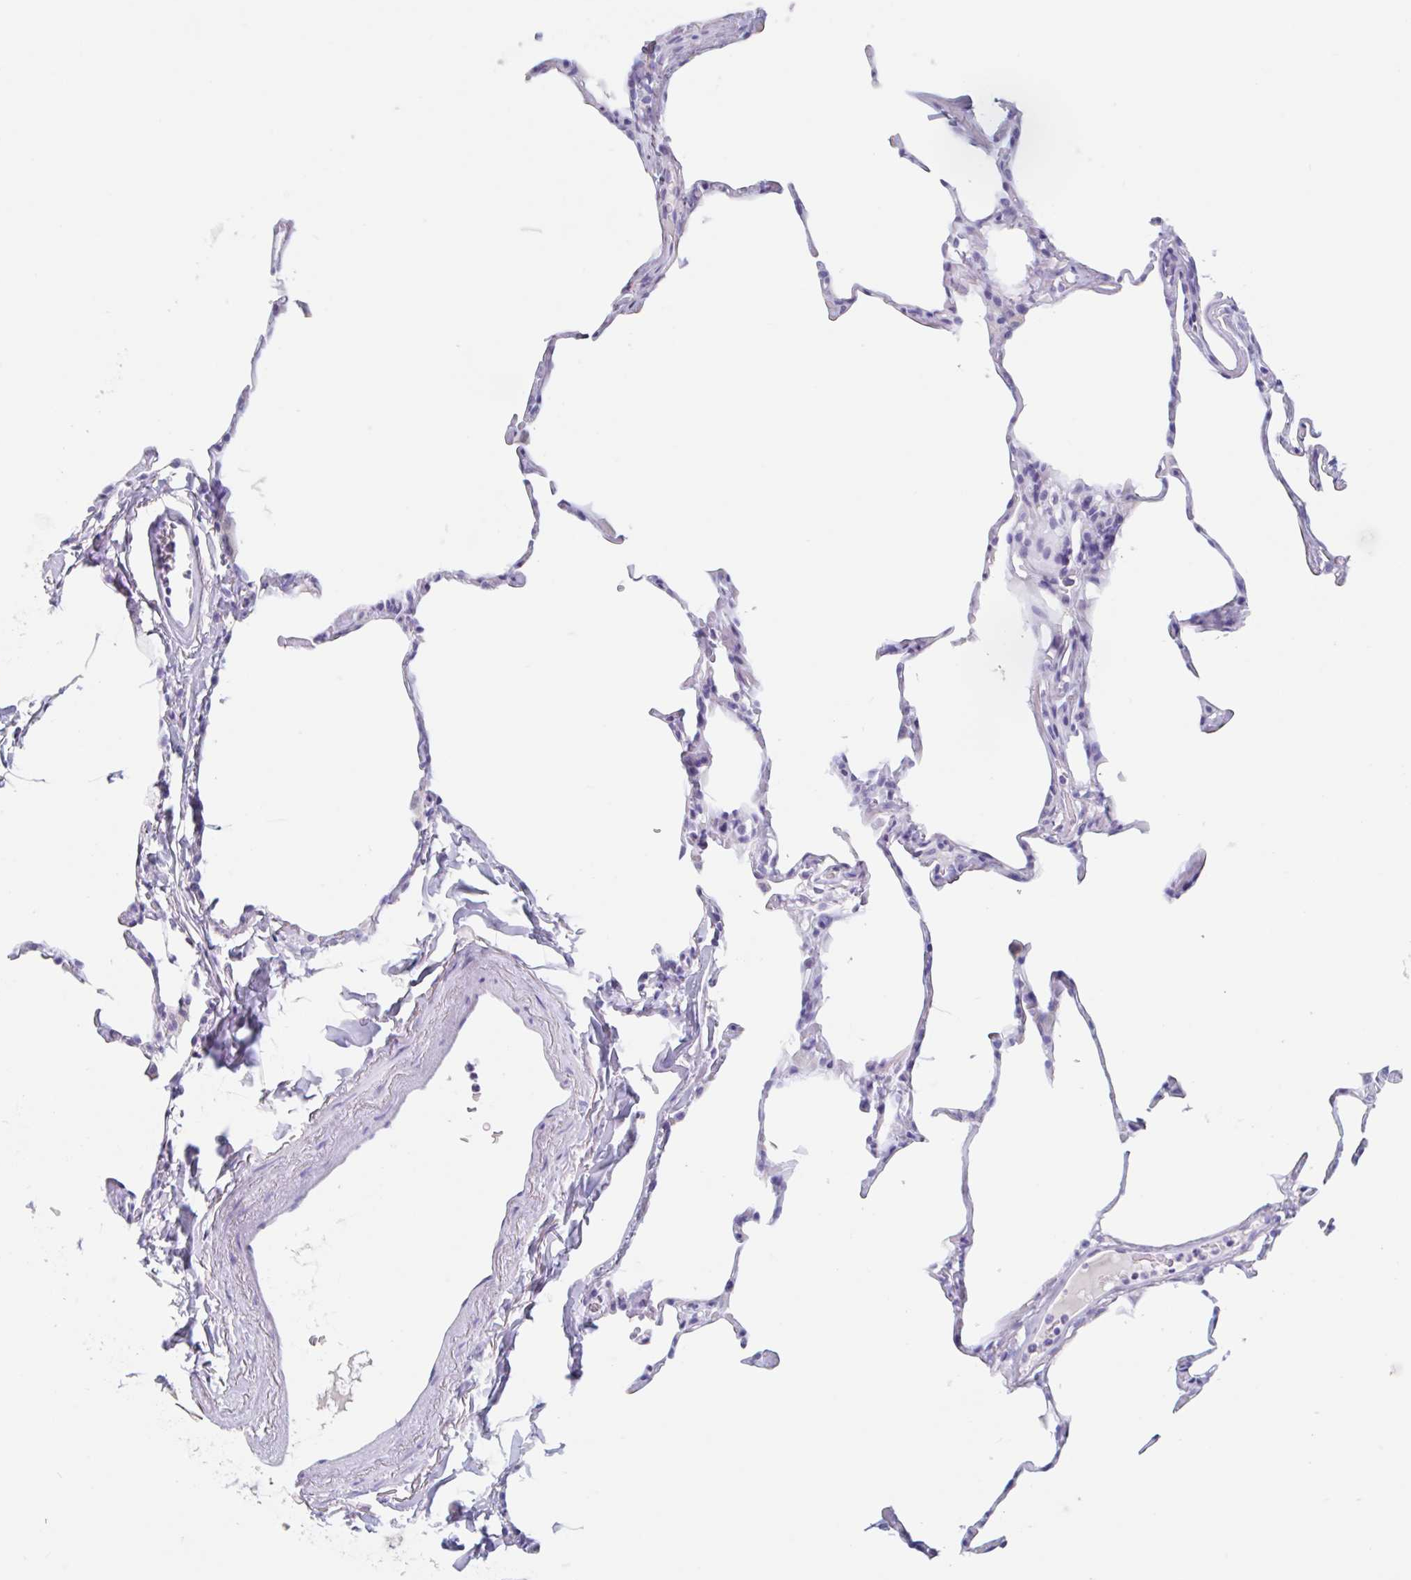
{"staining": {"intensity": "negative", "quantity": "none", "location": "none"}, "tissue": "lung", "cell_type": "Alveolar cells", "image_type": "normal", "snomed": [{"axis": "morphology", "description": "Normal tissue, NOS"}, {"axis": "topography", "description": "Lung"}], "caption": "The immunohistochemistry micrograph has no significant expression in alveolar cells of lung. (IHC, brightfield microscopy, high magnification).", "gene": "EMC4", "patient": {"sex": "male", "age": 65}}